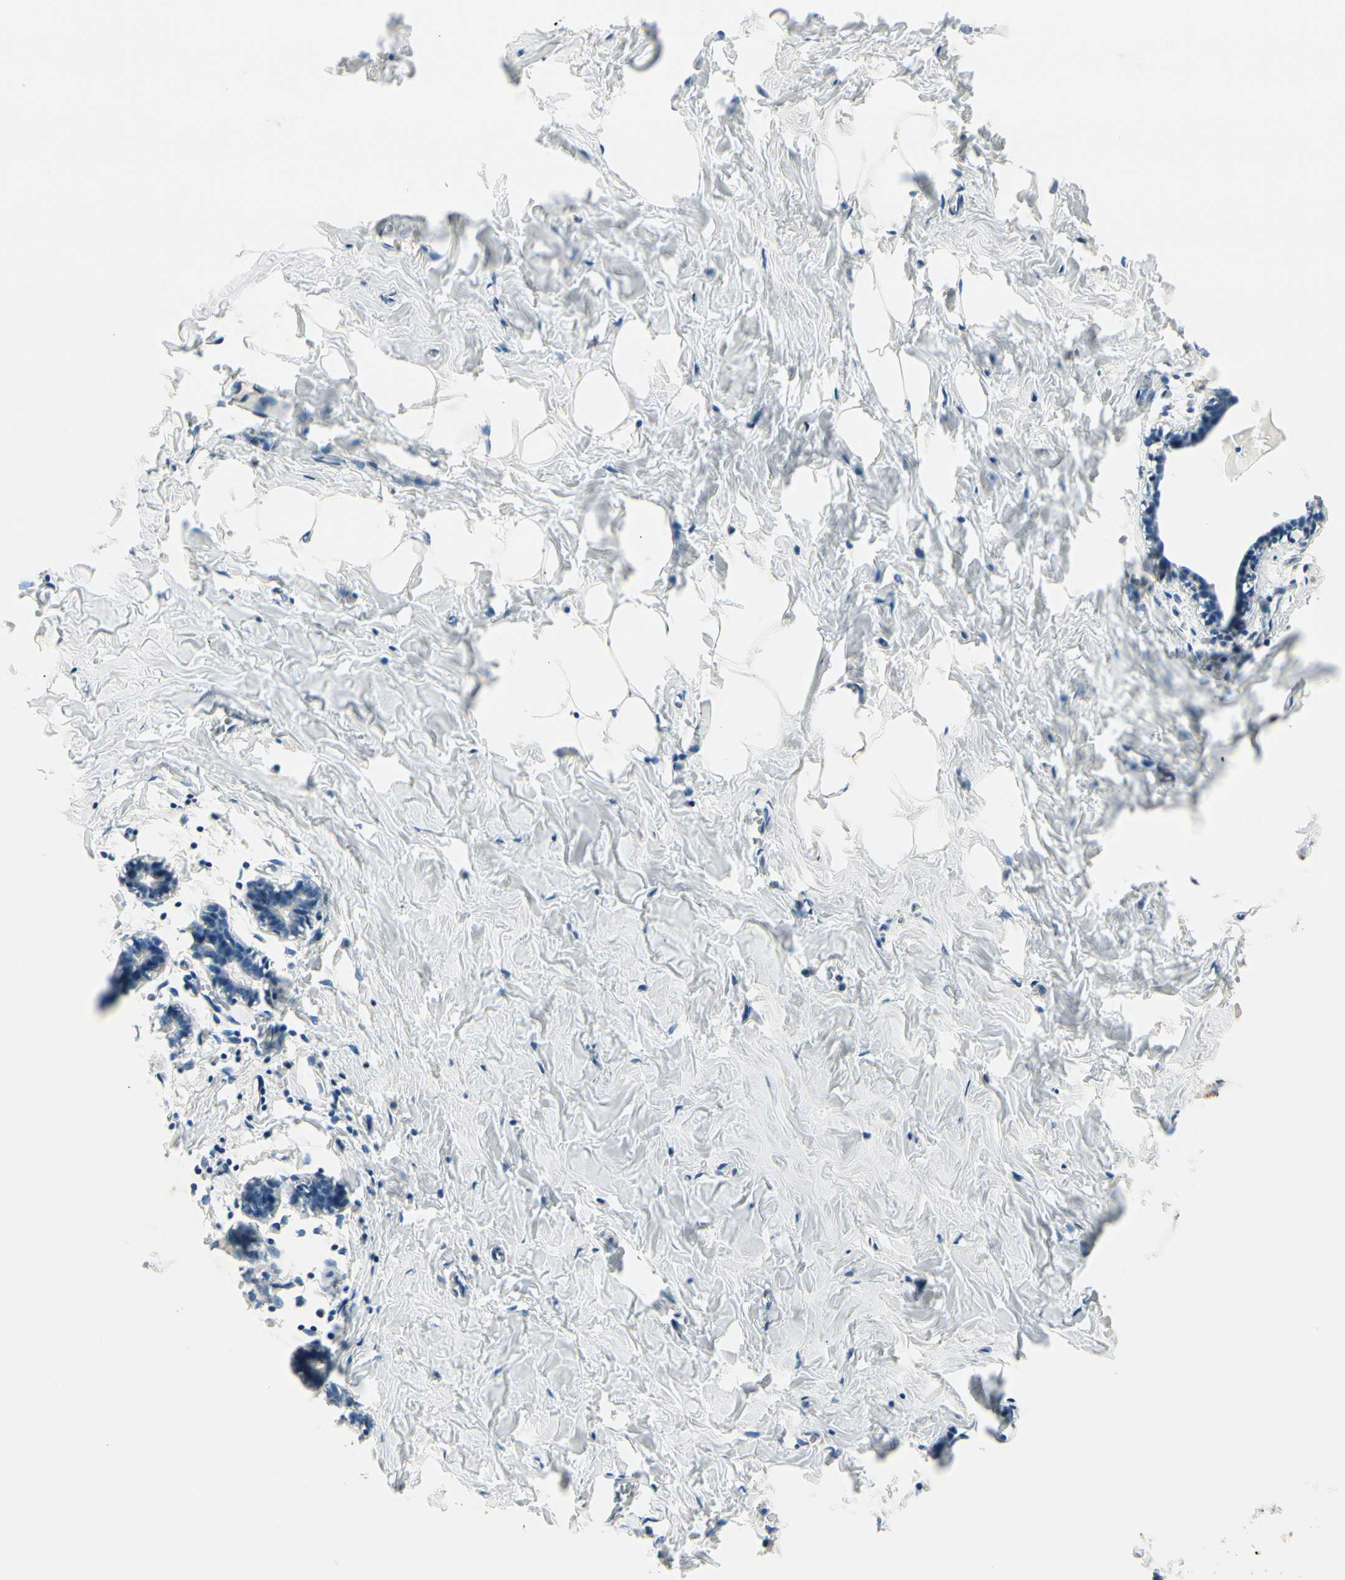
{"staining": {"intensity": "negative", "quantity": "none", "location": "none"}, "tissue": "breast", "cell_type": "Adipocytes", "image_type": "normal", "snomed": [{"axis": "morphology", "description": "Normal tissue, NOS"}, {"axis": "topography", "description": "Breast"}], "caption": "Breast stained for a protein using IHC reveals no positivity adipocytes.", "gene": "EPHA3", "patient": {"sex": "female", "age": 27}}